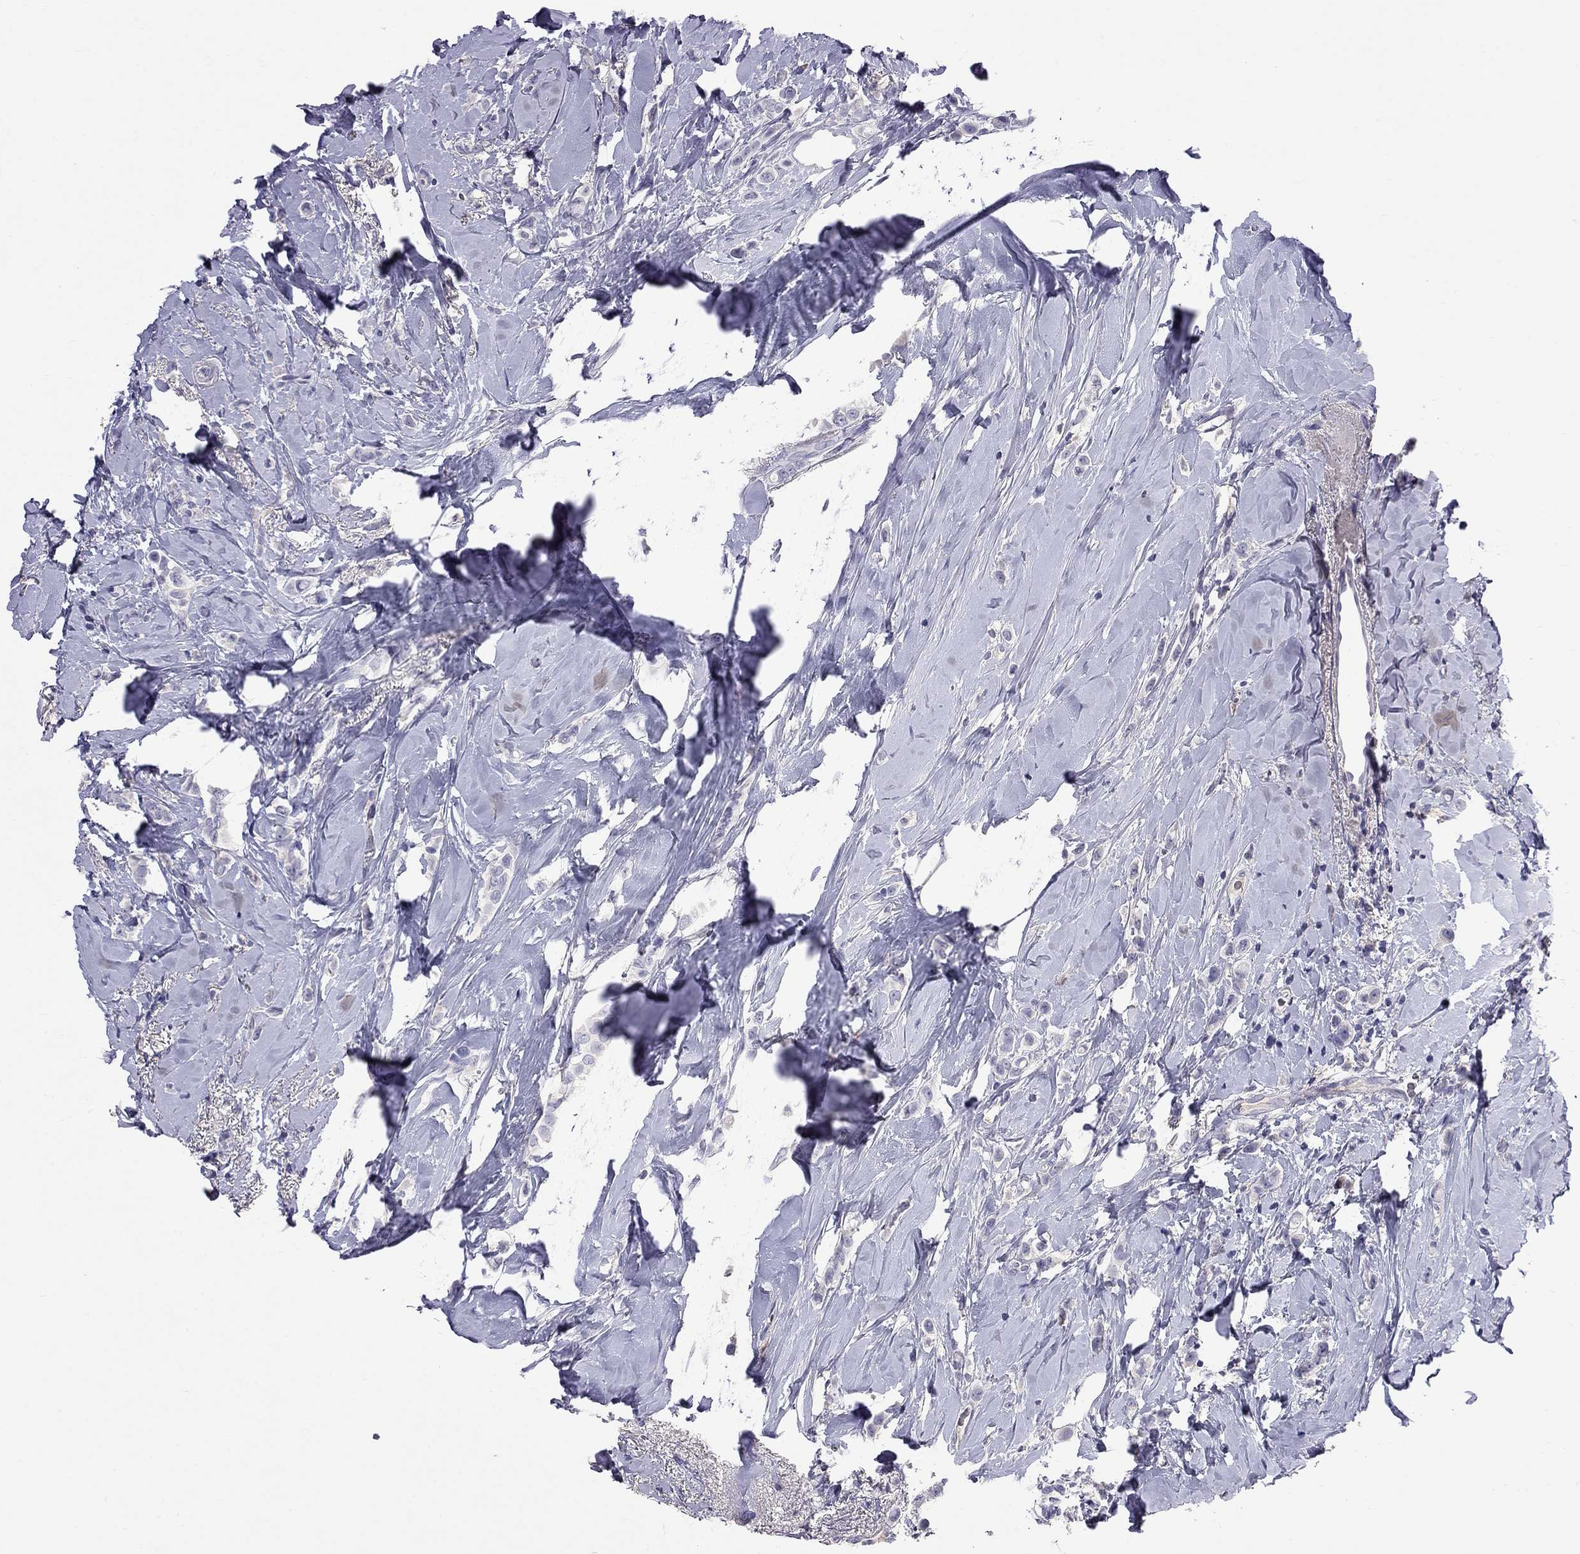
{"staining": {"intensity": "negative", "quantity": "none", "location": "none"}, "tissue": "breast cancer", "cell_type": "Tumor cells", "image_type": "cancer", "snomed": [{"axis": "morphology", "description": "Lobular carcinoma"}, {"axis": "topography", "description": "Breast"}], "caption": "High magnification brightfield microscopy of breast cancer stained with DAB (brown) and counterstained with hematoxylin (blue): tumor cells show no significant positivity. (IHC, brightfield microscopy, high magnification).", "gene": "CFAP91", "patient": {"sex": "female", "age": 66}}